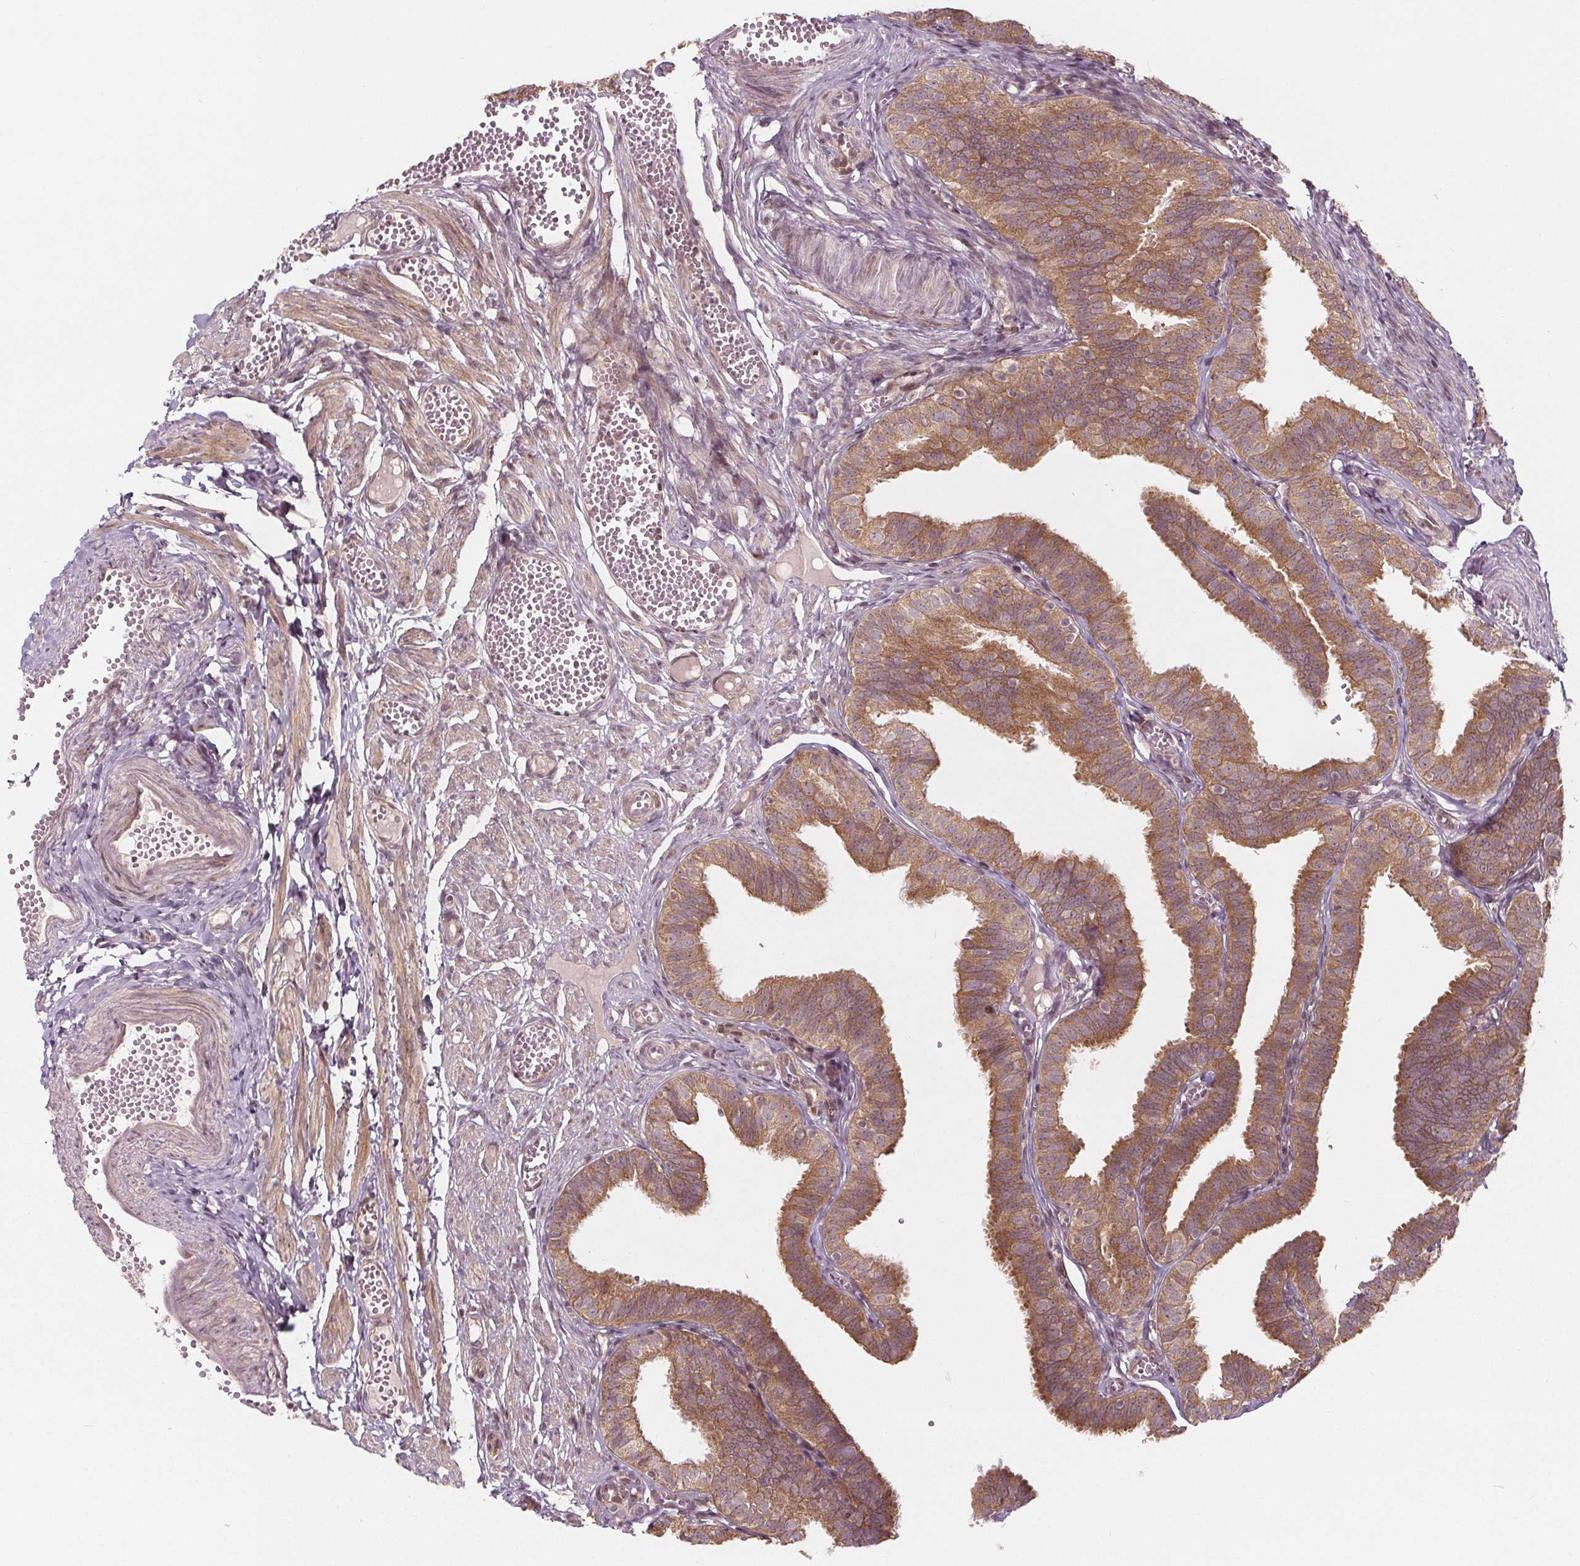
{"staining": {"intensity": "moderate", "quantity": "25%-75%", "location": "cytoplasmic/membranous"}, "tissue": "fallopian tube", "cell_type": "Glandular cells", "image_type": "normal", "snomed": [{"axis": "morphology", "description": "Normal tissue, NOS"}, {"axis": "topography", "description": "Fallopian tube"}], "caption": "Protein expression analysis of normal human fallopian tube reveals moderate cytoplasmic/membranous expression in about 25%-75% of glandular cells.", "gene": "AKT1S1", "patient": {"sex": "female", "age": 25}}